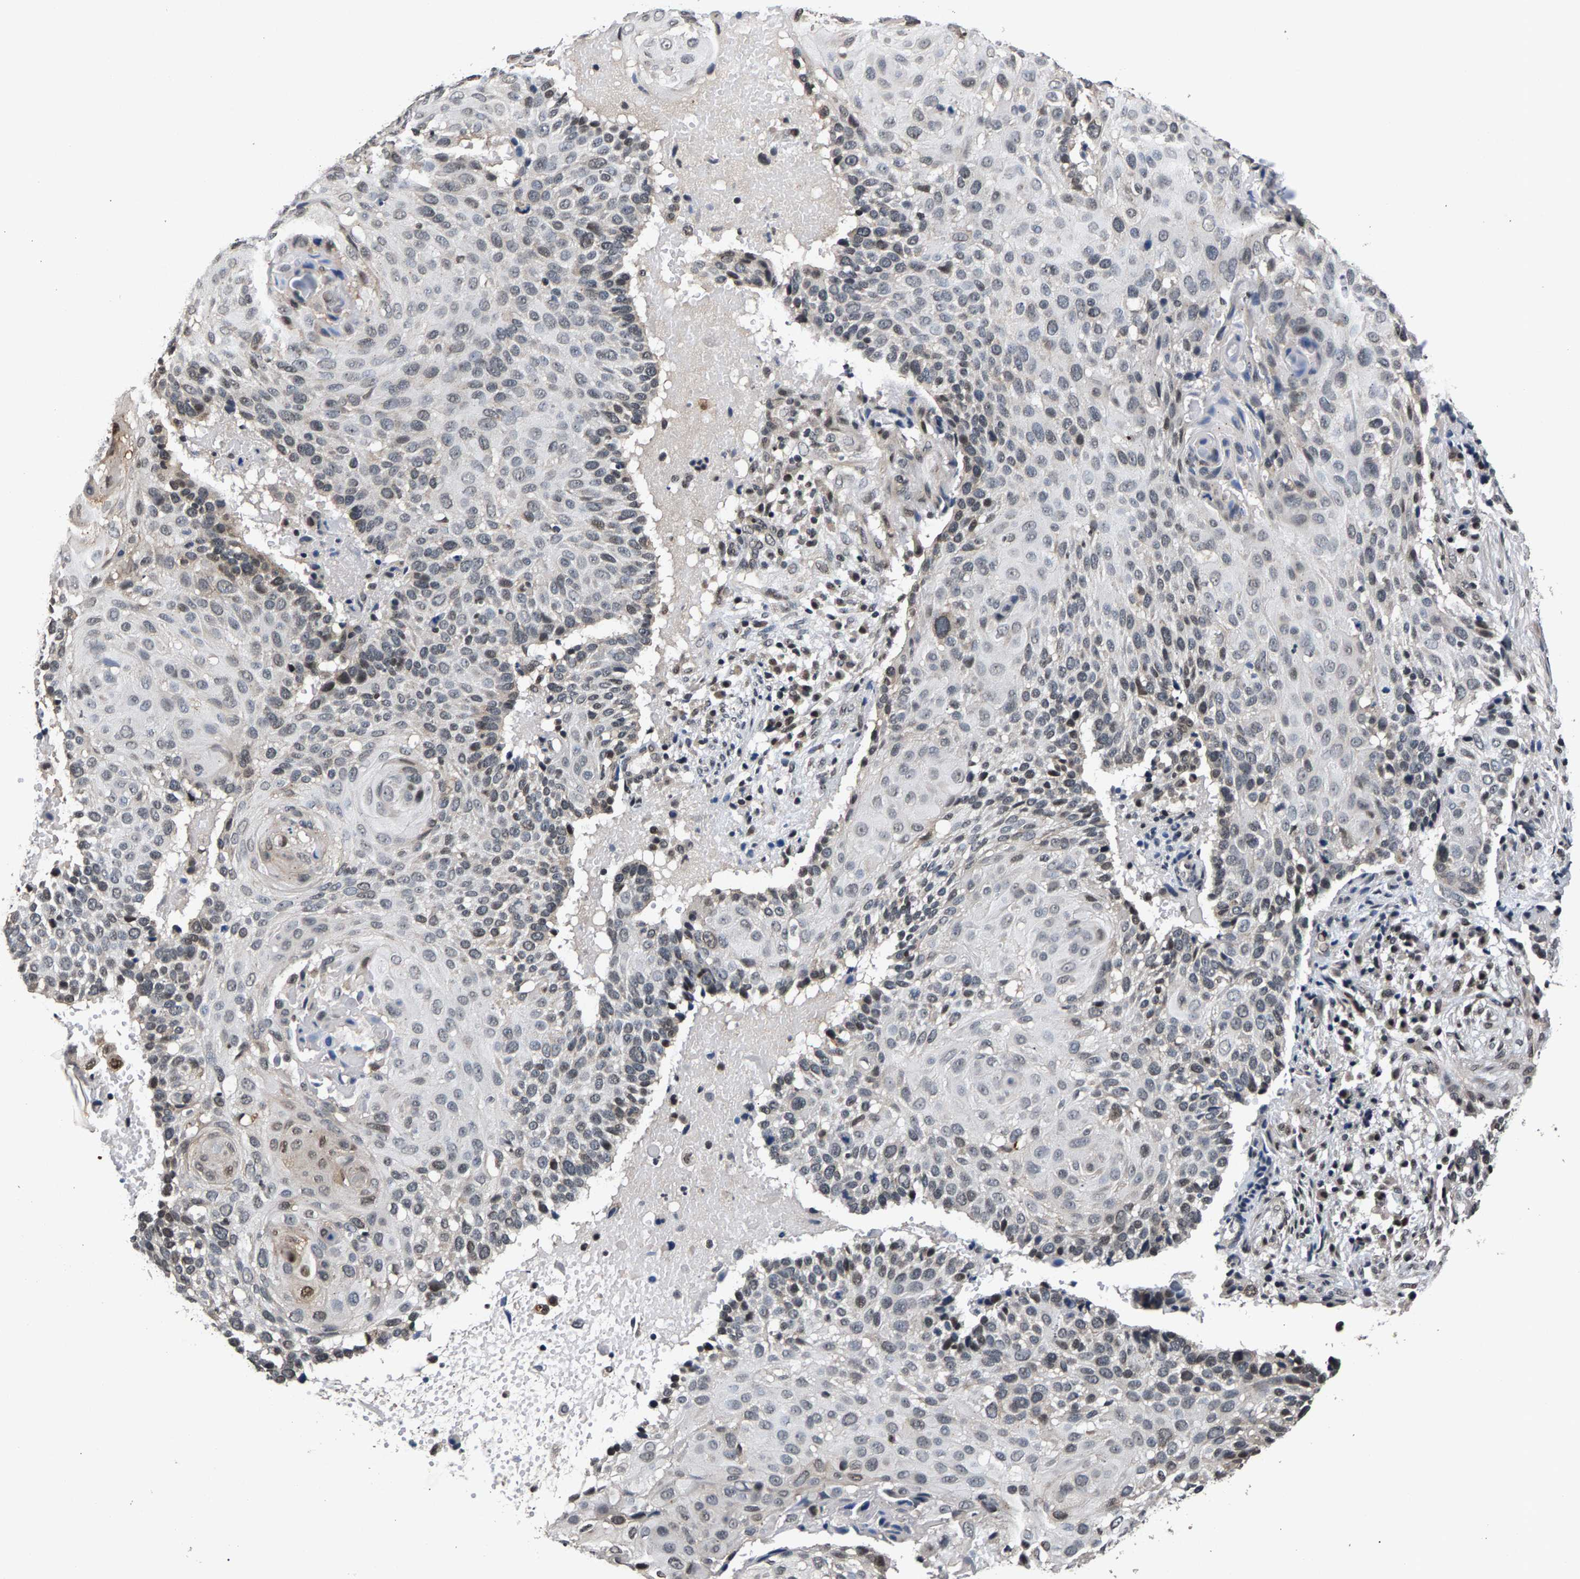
{"staining": {"intensity": "weak", "quantity": "<25%", "location": "nuclear"}, "tissue": "cervical cancer", "cell_type": "Tumor cells", "image_type": "cancer", "snomed": [{"axis": "morphology", "description": "Squamous cell carcinoma, NOS"}, {"axis": "topography", "description": "Cervix"}], "caption": "An IHC photomicrograph of cervical squamous cell carcinoma is shown. There is no staining in tumor cells of cervical squamous cell carcinoma.", "gene": "RBM33", "patient": {"sex": "female", "age": 74}}